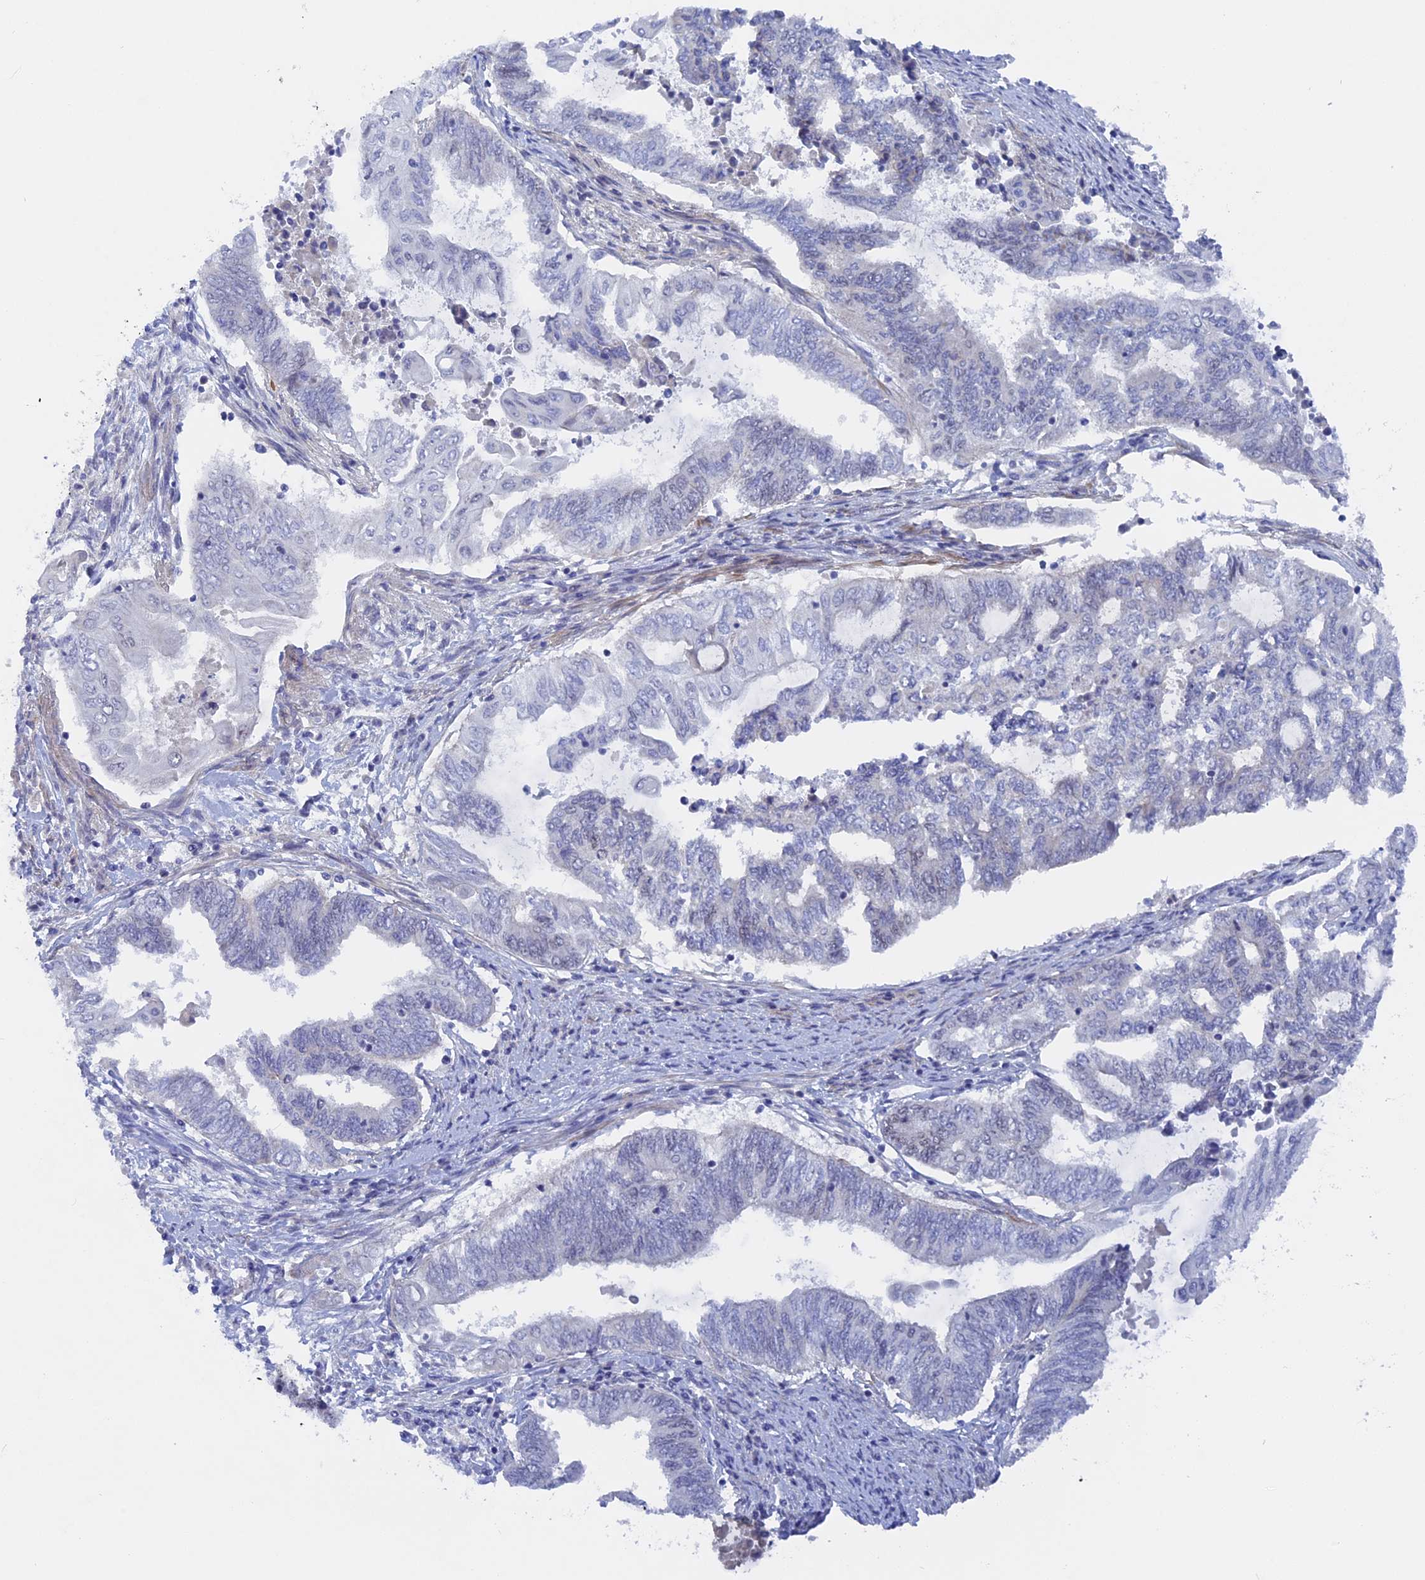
{"staining": {"intensity": "negative", "quantity": "none", "location": "none"}, "tissue": "endometrial cancer", "cell_type": "Tumor cells", "image_type": "cancer", "snomed": [{"axis": "morphology", "description": "Adenocarcinoma, NOS"}, {"axis": "topography", "description": "Uterus"}, {"axis": "topography", "description": "Endometrium"}], "caption": "Immunohistochemistry (IHC) of human endometrial cancer displays no staining in tumor cells.", "gene": "BRD2", "patient": {"sex": "female", "age": 70}}